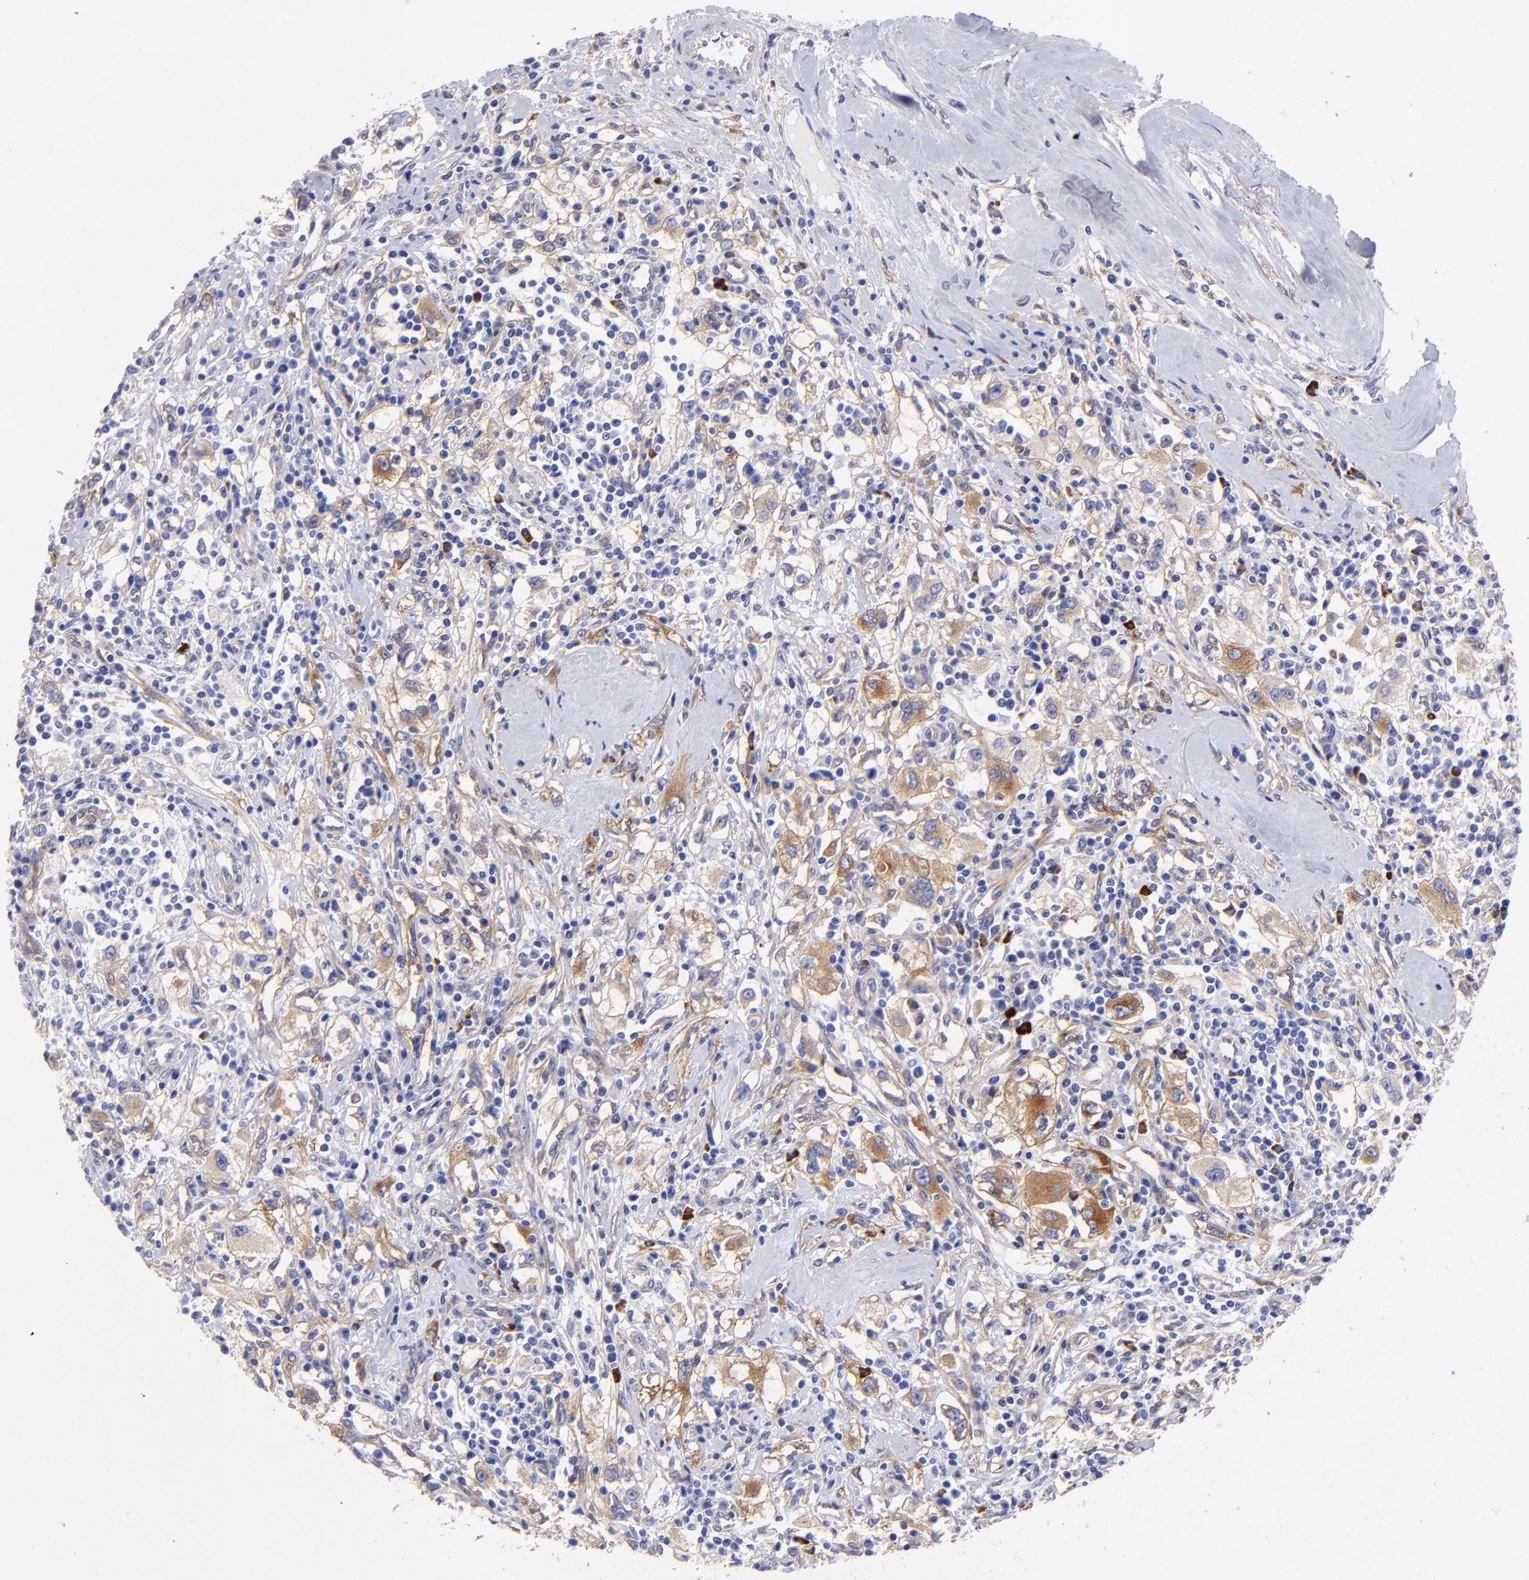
{"staining": {"intensity": "moderate", "quantity": "<25%", "location": "cytoplasmic/membranous"}, "tissue": "renal cancer", "cell_type": "Tumor cells", "image_type": "cancer", "snomed": [{"axis": "morphology", "description": "Adenocarcinoma, NOS"}, {"axis": "topography", "description": "Kidney"}], "caption": "Immunohistochemical staining of human renal cancer shows moderate cytoplasmic/membranous protein expression in approximately <25% of tumor cells.", "gene": "PPFIBP1", "patient": {"sex": "male", "age": 82}}